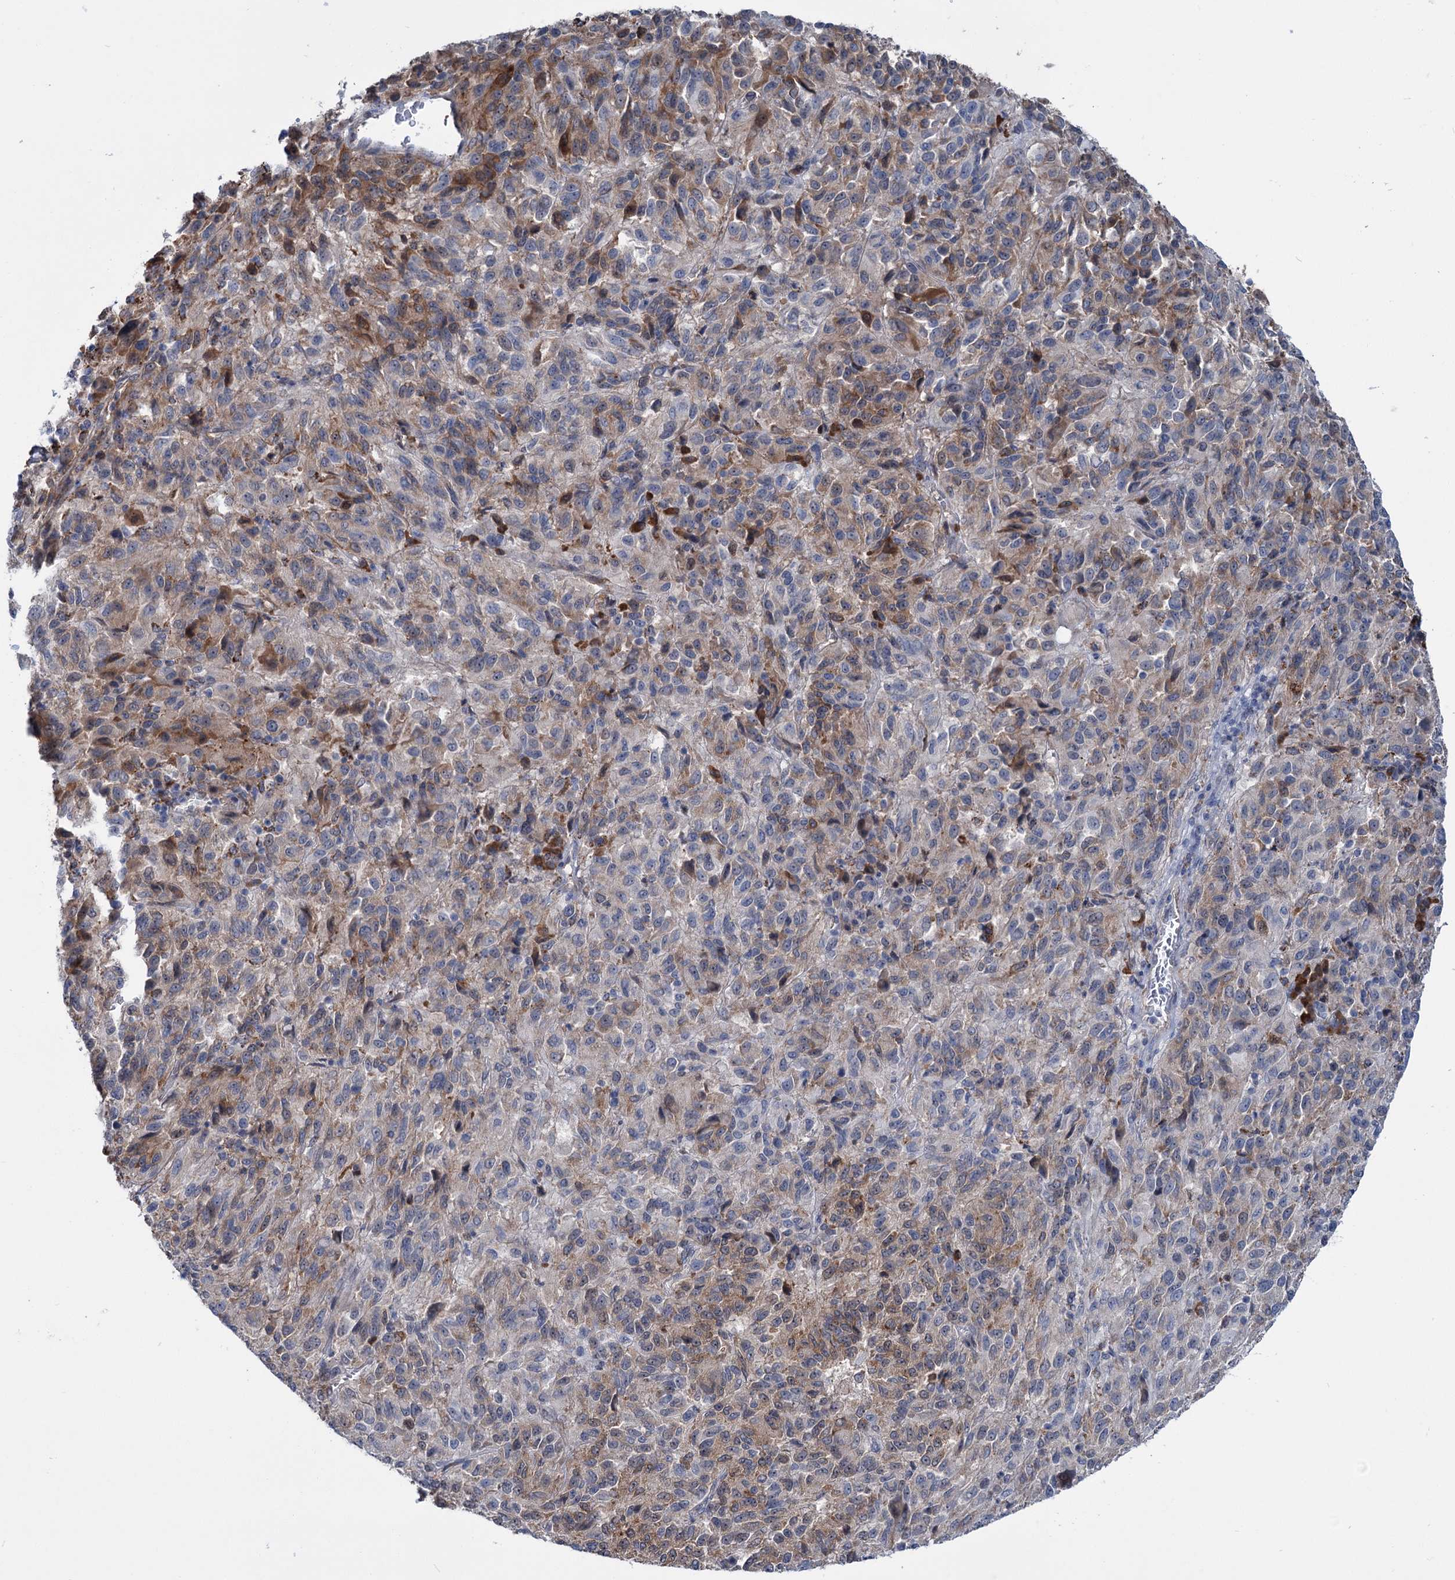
{"staining": {"intensity": "weak", "quantity": "25%-75%", "location": "cytoplasmic/membranous"}, "tissue": "melanoma", "cell_type": "Tumor cells", "image_type": "cancer", "snomed": [{"axis": "morphology", "description": "Malignant melanoma, Metastatic site"}, {"axis": "topography", "description": "Lung"}], "caption": "Melanoma tissue shows weak cytoplasmic/membranous staining in approximately 25%-75% of tumor cells", "gene": "LPIN1", "patient": {"sex": "male", "age": 64}}